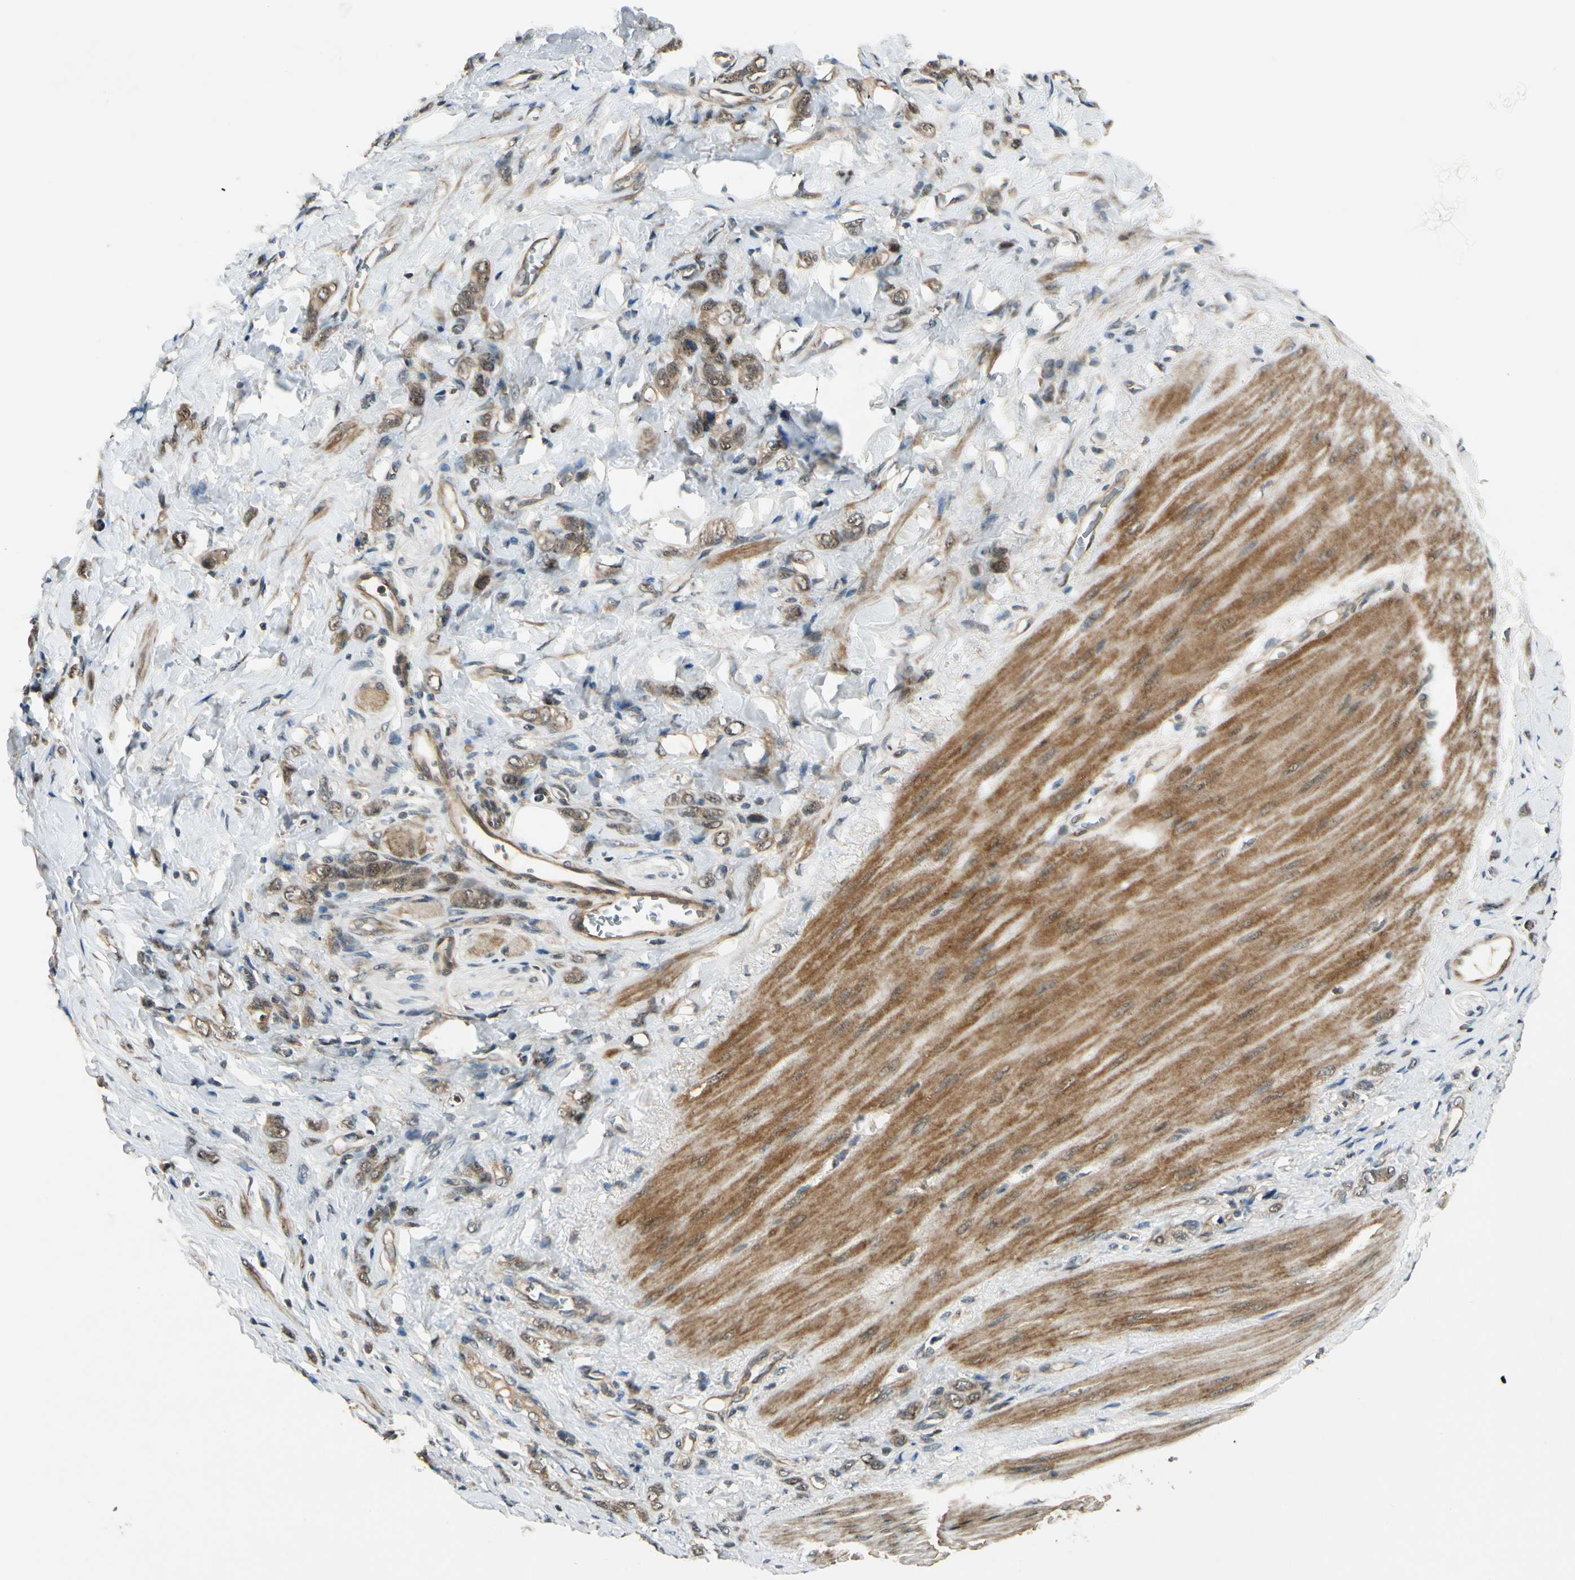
{"staining": {"intensity": "moderate", "quantity": ">75%", "location": "cytoplasmic/membranous"}, "tissue": "stomach cancer", "cell_type": "Tumor cells", "image_type": "cancer", "snomed": [{"axis": "morphology", "description": "Adenocarcinoma, NOS"}, {"axis": "topography", "description": "Stomach"}], "caption": "This photomicrograph exhibits immunohistochemistry (IHC) staining of stomach adenocarcinoma, with medium moderate cytoplasmic/membranous expression in approximately >75% of tumor cells.", "gene": "MCPH1", "patient": {"sex": "male", "age": 82}}